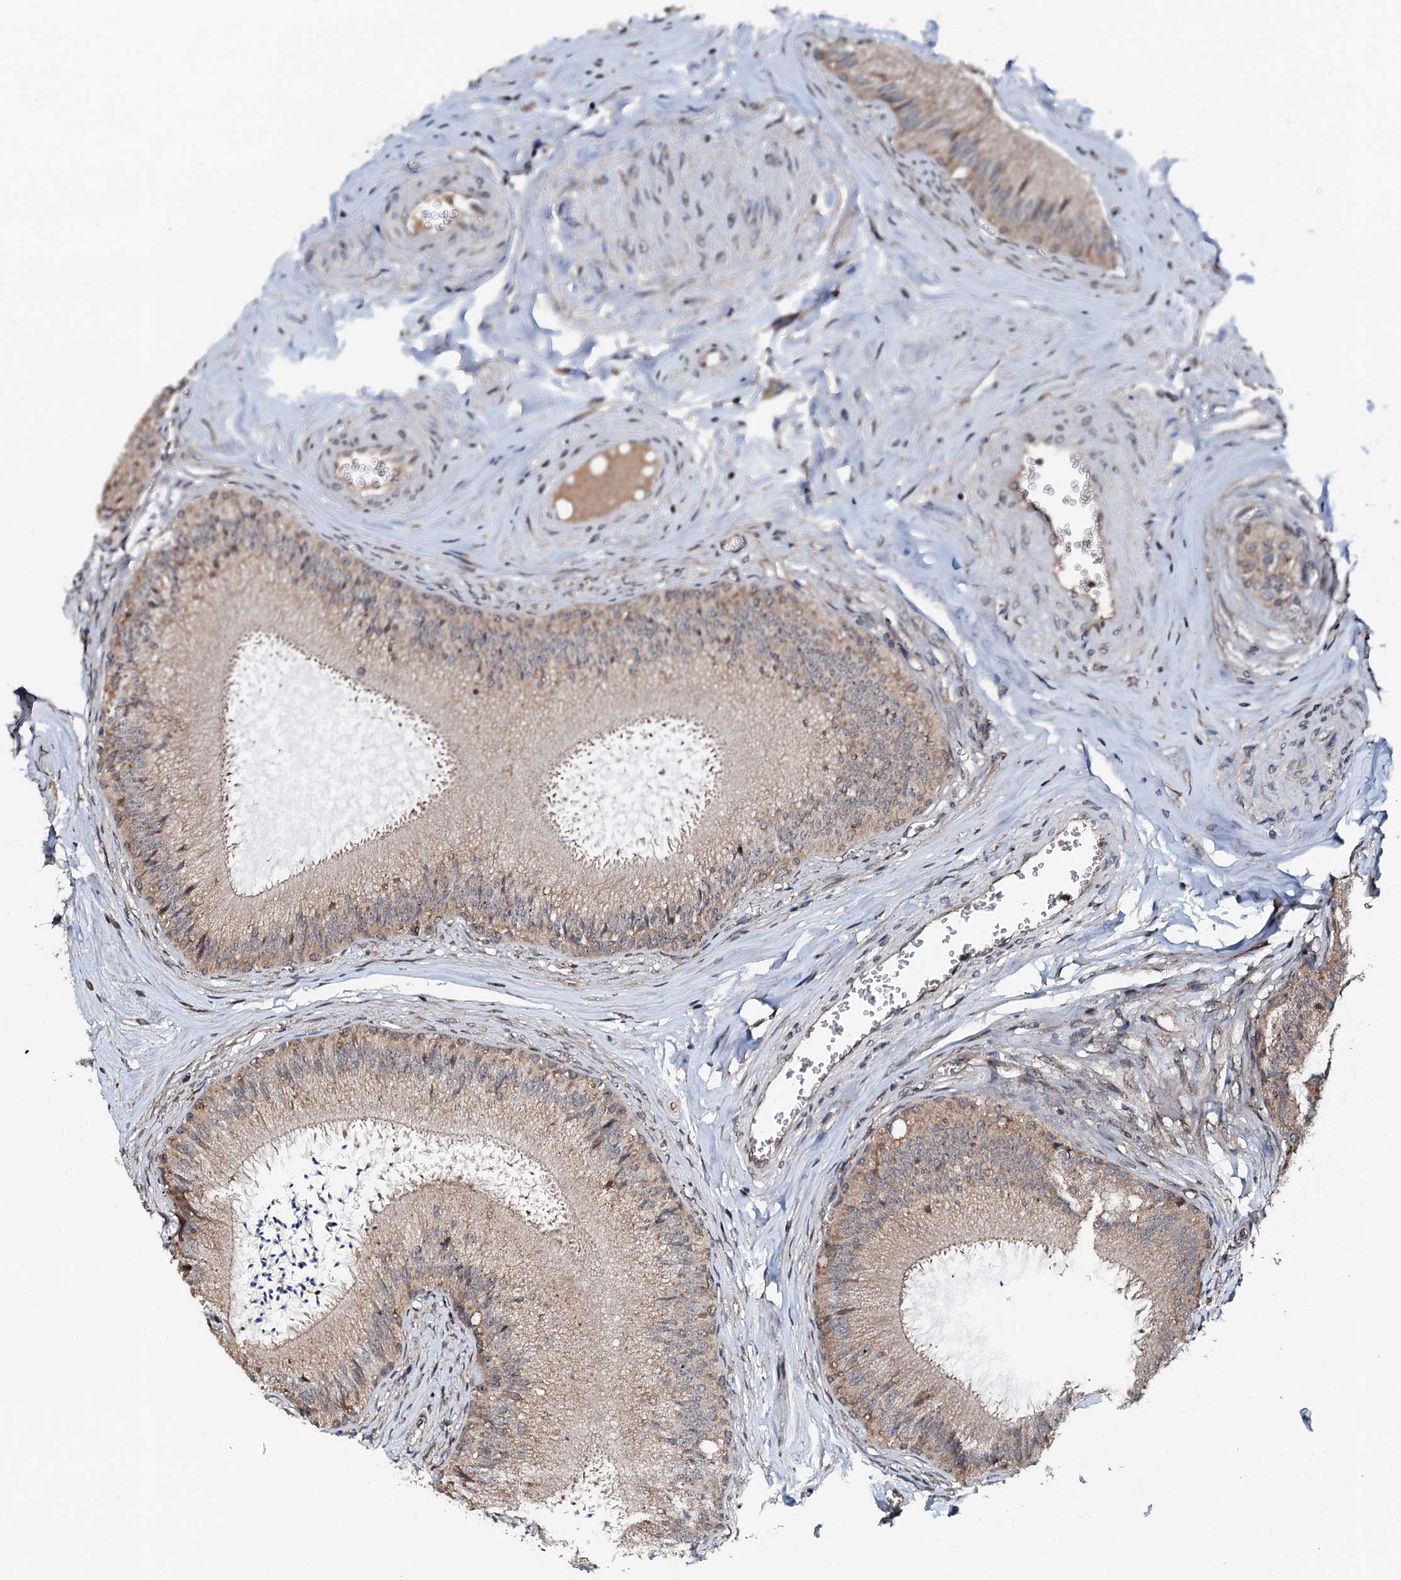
{"staining": {"intensity": "moderate", "quantity": "25%-75%", "location": "cytoplasmic/membranous"}, "tissue": "epididymis", "cell_type": "Glandular cells", "image_type": "normal", "snomed": [{"axis": "morphology", "description": "Normal tissue, NOS"}, {"axis": "topography", "description": "Epididymis"}], "caption": "High-magnification brightfield microscopy of normal epididymis stained with DAB (brown) and counterstained with hematoxylin (blue). glandular cells exhibit moderate cytoplasmic/membranous positivity is identified in approximately25%-75% of cells.", "gene": "FLYWCH1", "patient": {"sex": "male", "age": 46}}